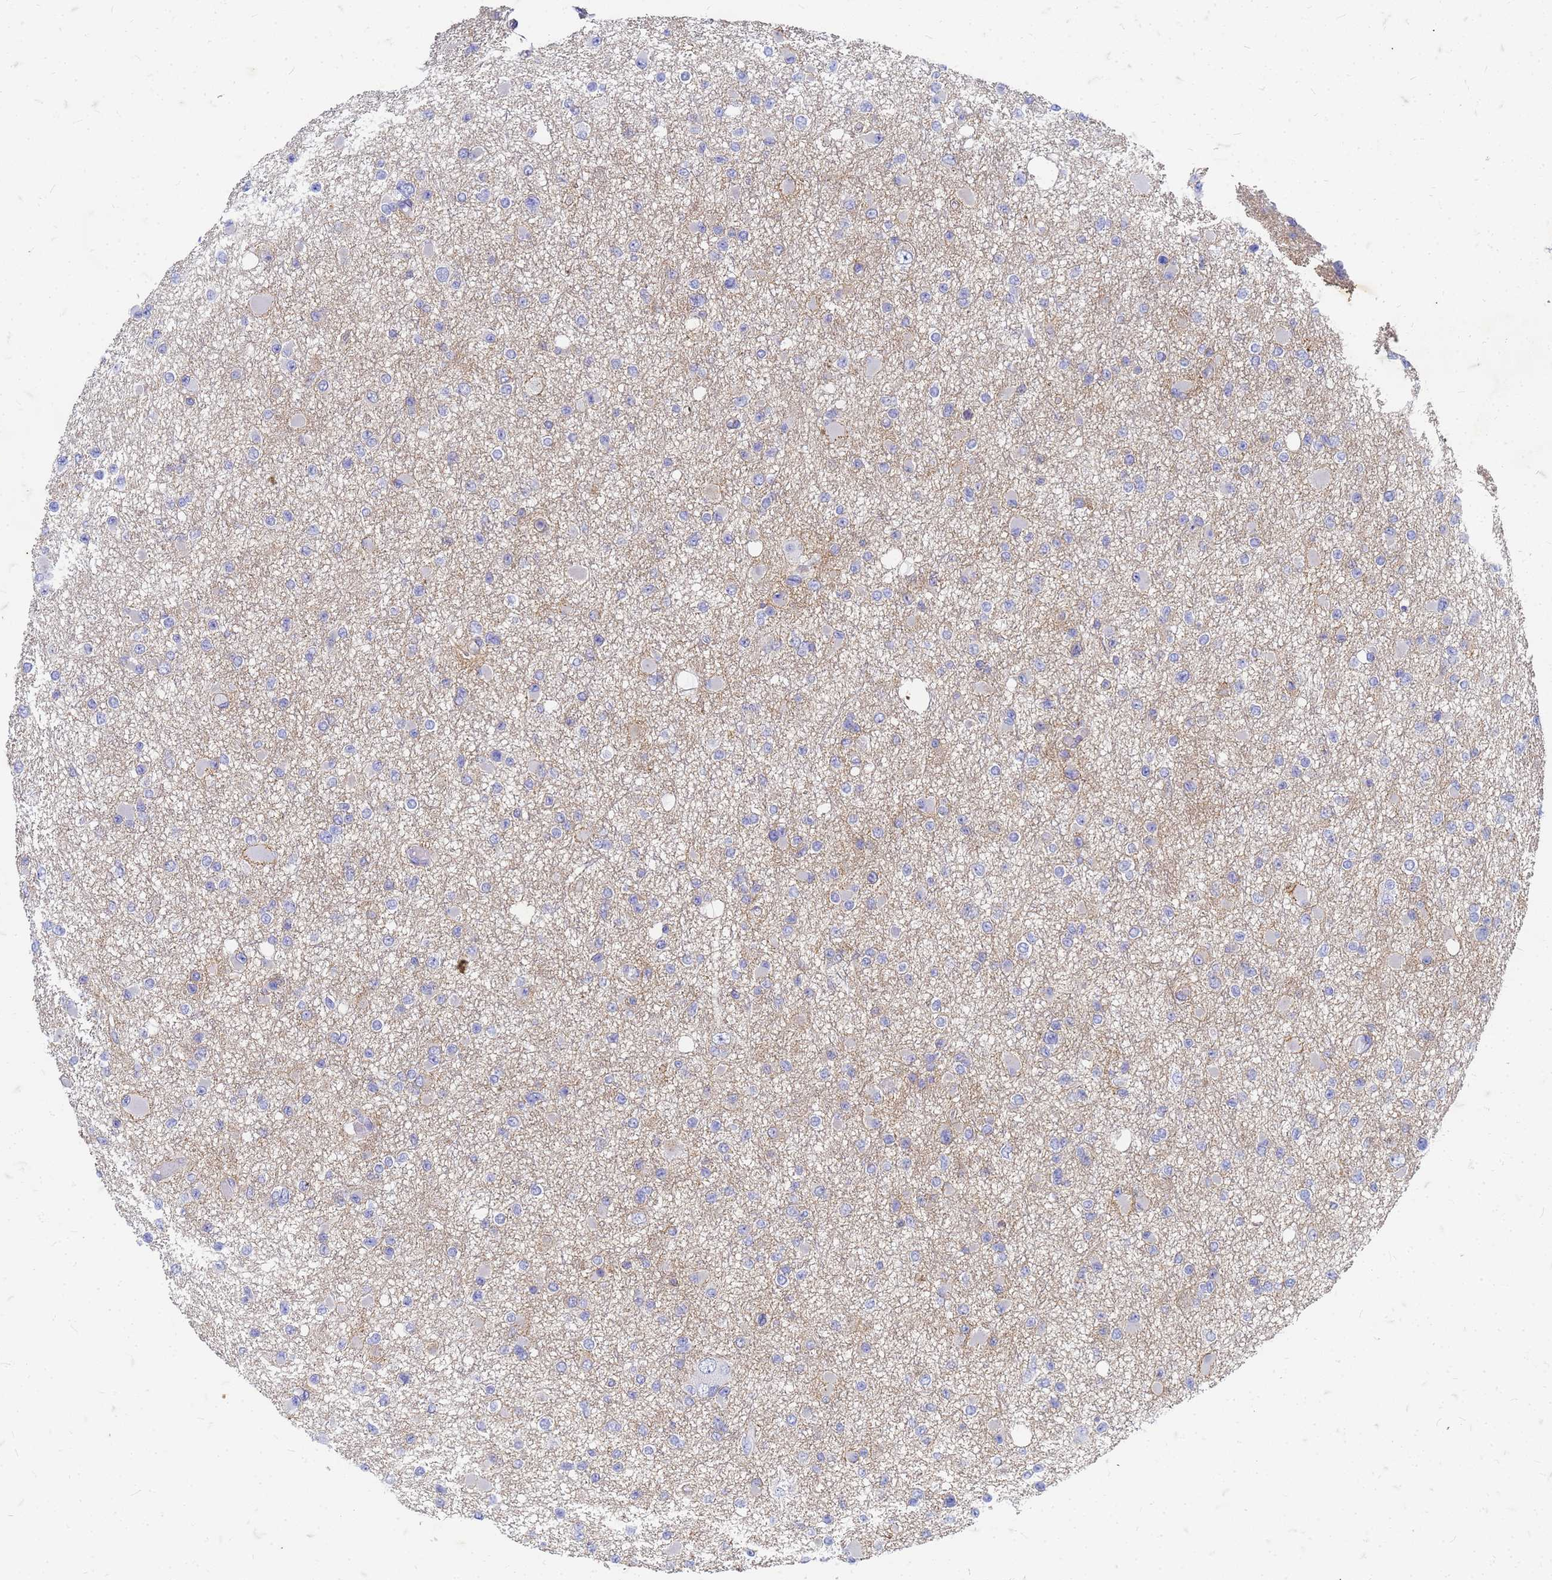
{"staining": {"intensity": "negative", "quantity": "none", "location": "none"}, "tissue": "glioma", "cell_type": "Tumor cells", "image_type": "cancer", "snomed": [{"axis": "morphology", "description": "Glioma, malignant, Low grade"}, {"axis": "topography", "description": "Brain"}], "caption": "Immunohistochemistry (IHC) image of neoplastic tissue: malignant low-grade glioma stained with DAB displays no significant protein staining in tumor cells.", "gene": "TRIM64B", "patient": {"sex": "female", "age": 22}}